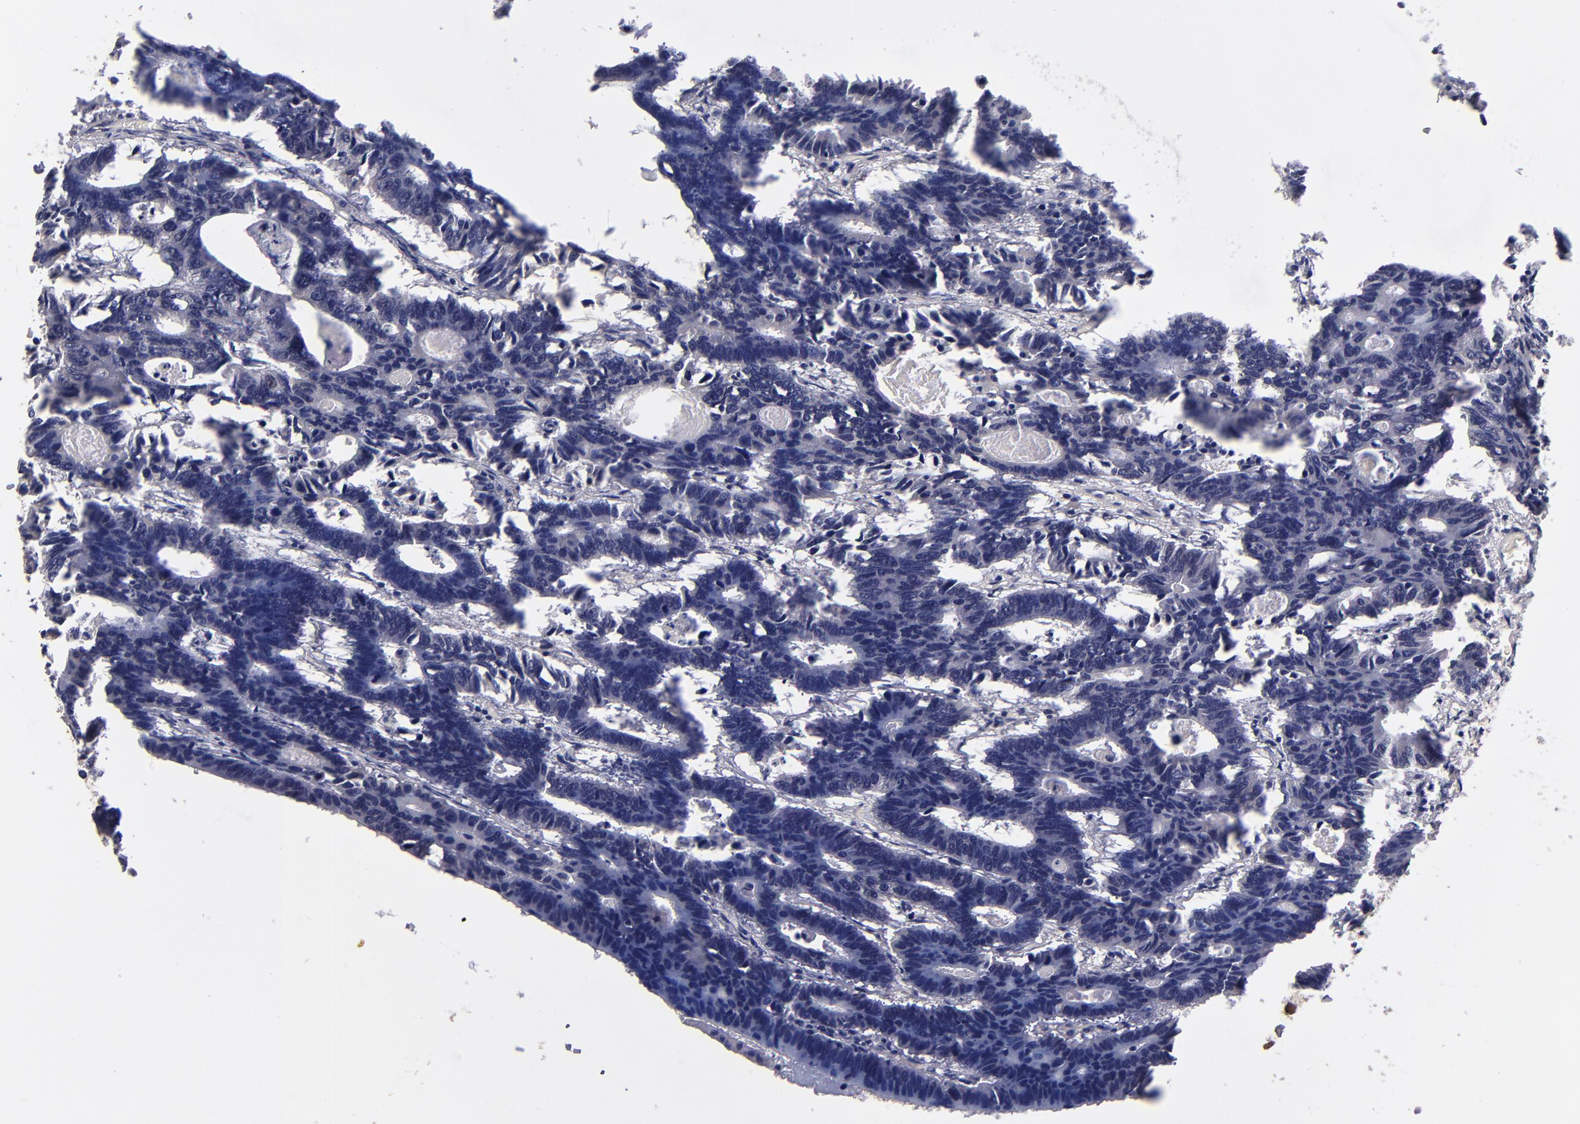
{"staining": {"intensity": "negative", "quantity": "none", "location": "none"}, "tissue": "colorectal cancer", "cell_type": "Tumor cells", "image_type": "cancer", "snomed": [{"axis": "morphology", "description": "Adenocarcinoma, NOS"}, {"axis": "topography", "description": "Colon"}], "caption": "Immunohistochemistry (IHC) histopathology image of colorectal adenocarcinoma stained for a protein (brown), which shows no staining in tumor cells.", "gene": "ABHD12B", "patient": {"sex": "female", "age": 55}}